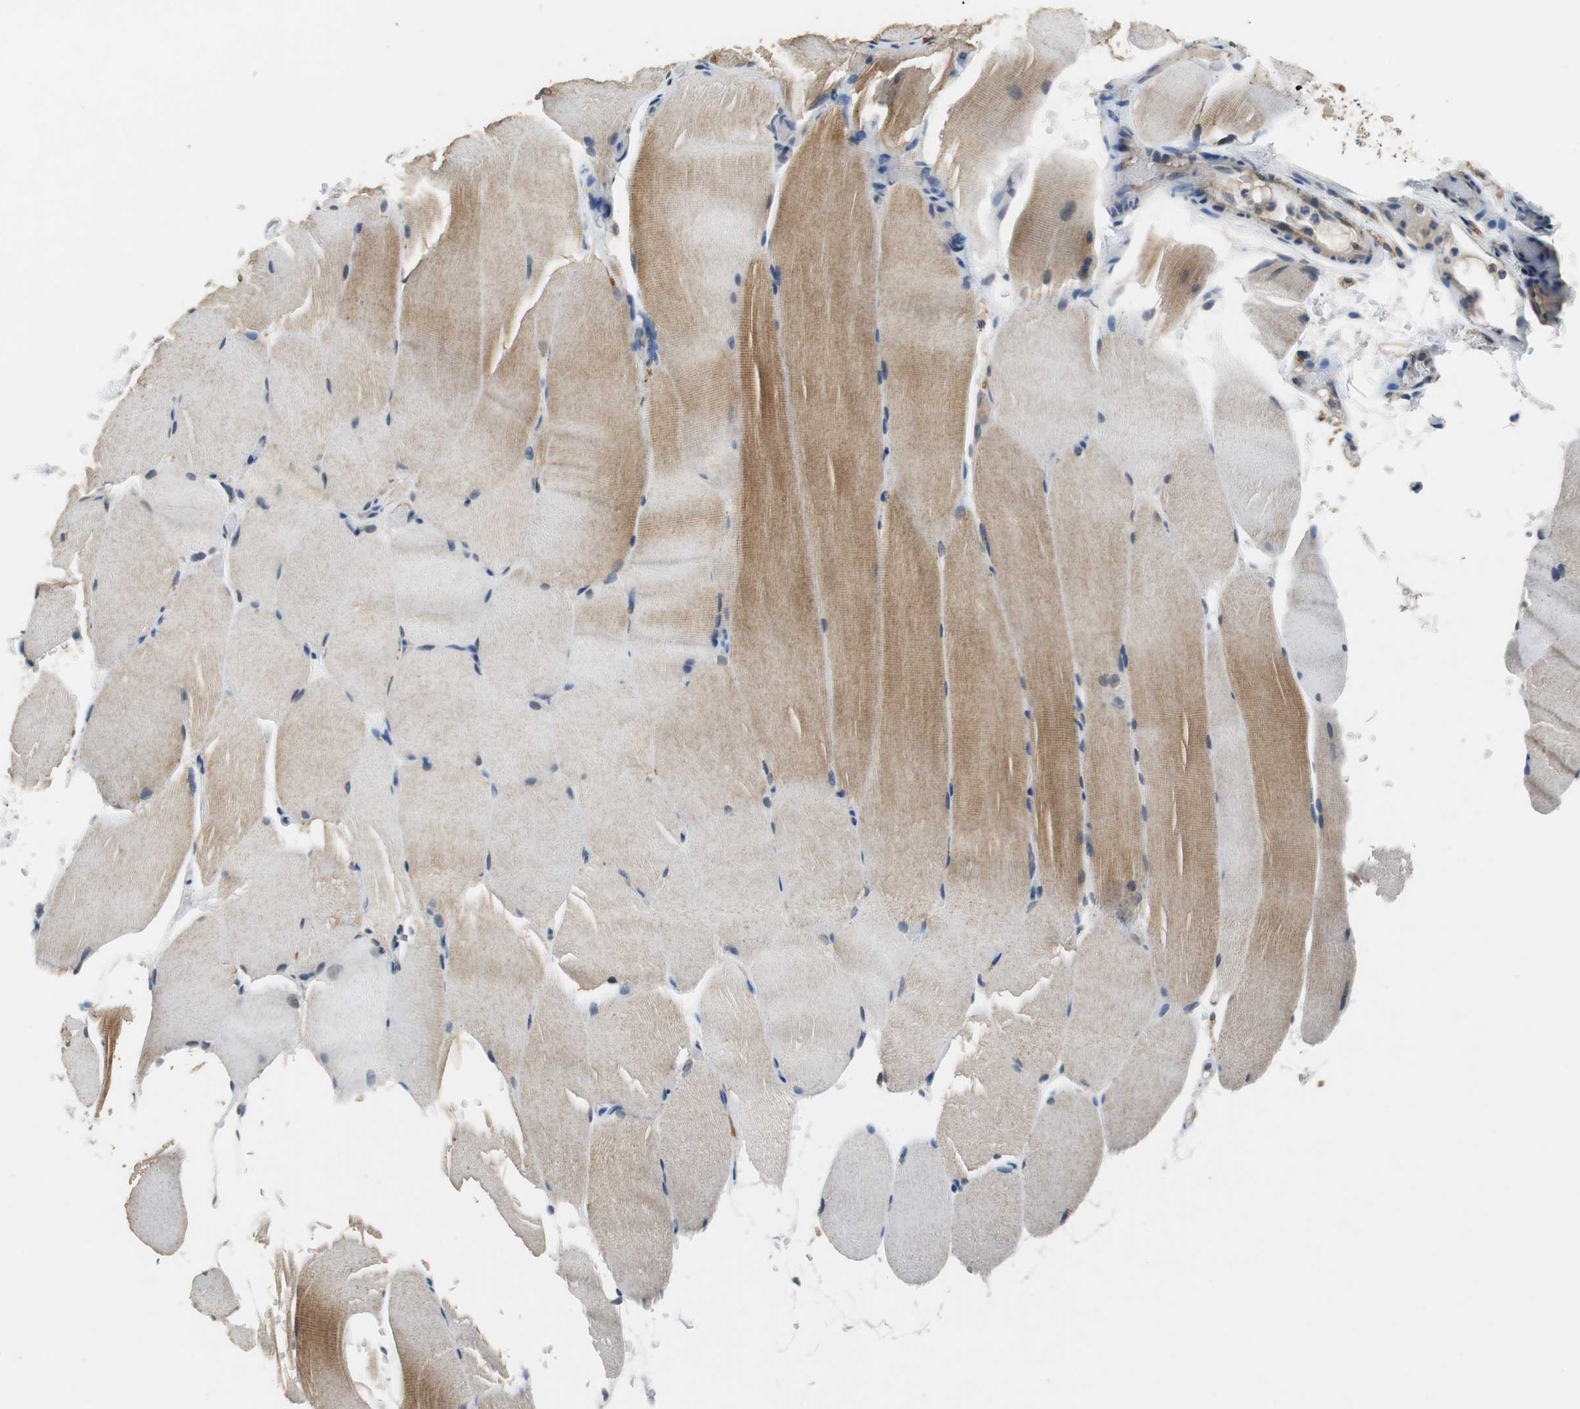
{"staining": {"intensity": "moderate", "quantity": "25%-75%", "location": "cytoplasmic/membranous"}, "tissue": "skeletal muscle", "cell_type": "Myocytes", "image_type": "normal", "snomed": [{"axis": "morphology", "description": "Normal tissue, NOS"}, {"axis": "topography", "description": "Skeletal muscle"}, {"axis": "topography", "description": "Parathyroid gland"}], "caption": "Protein expression analysis of benign skeletal muscle demonstrates moderate cytoplasmic/membranous expression in approximately 25%-75% of myocytes.", "gene": "ALDH4A1", "patient": {"sex": "female", "age": 37}}